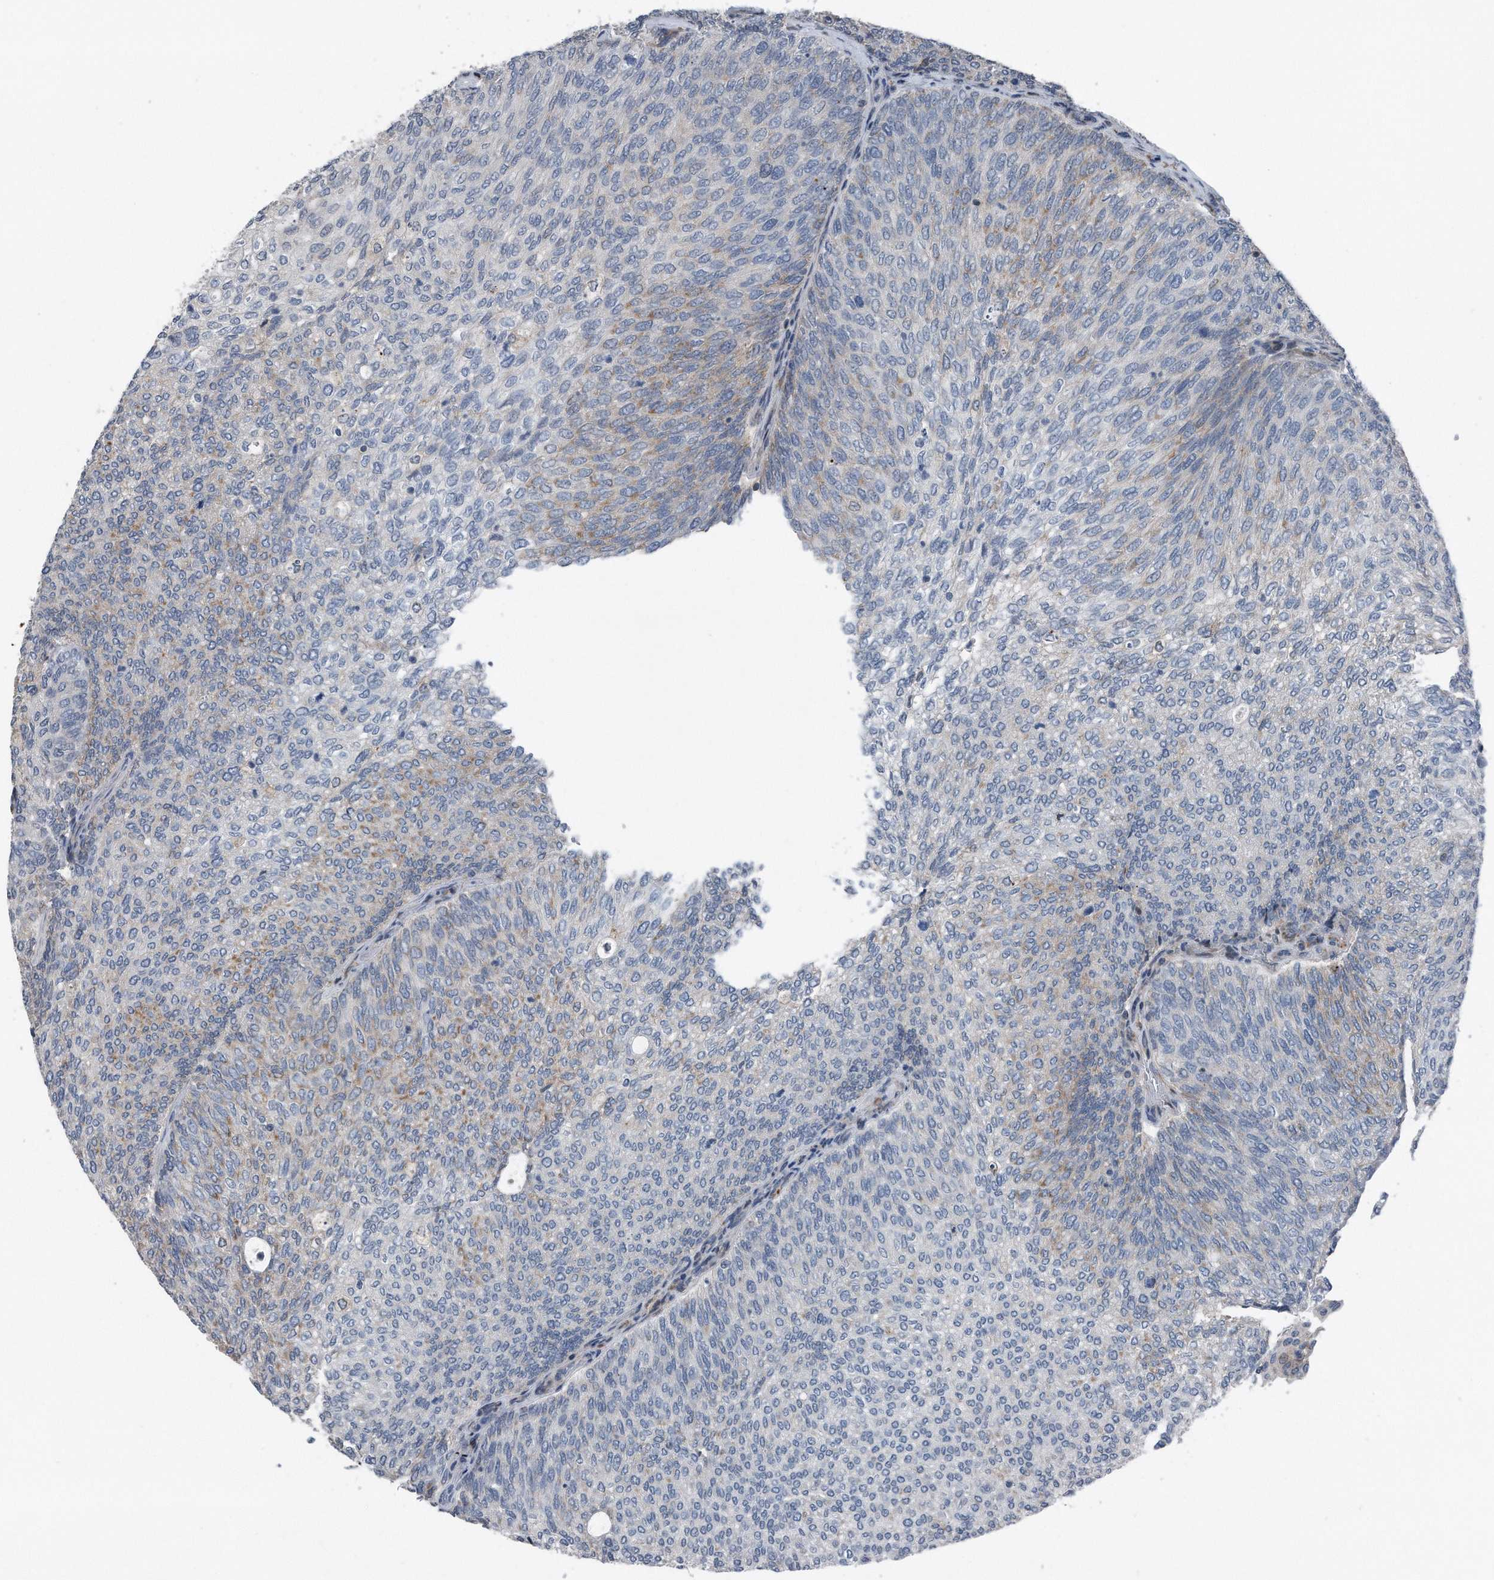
{"staining": {"intensity": "weak", "quantity": "<25%", "location": "cytoplasmic/membranous"}, "tissue": "urothelial cancer", "cell_type": "Tumor cells", "image_type": "cancer", "snomed": [{"axis": "morphology", "description": "Urothelial carcinoma, Low grade"}, {"axis": "topography", "description": "Urinary bladder"}], "caption": "This is a micrograph of immunohistochemistry staining of urothelial cancer, which shows no staining in tumor cells. (Stains: DAB immunohistochemistry (IHC) with hematoxylin counter stain, Microscopy: brightfield microscopy at high magnification).", "gene": "DST", "patient": {"sex": "female", "age": 79}}